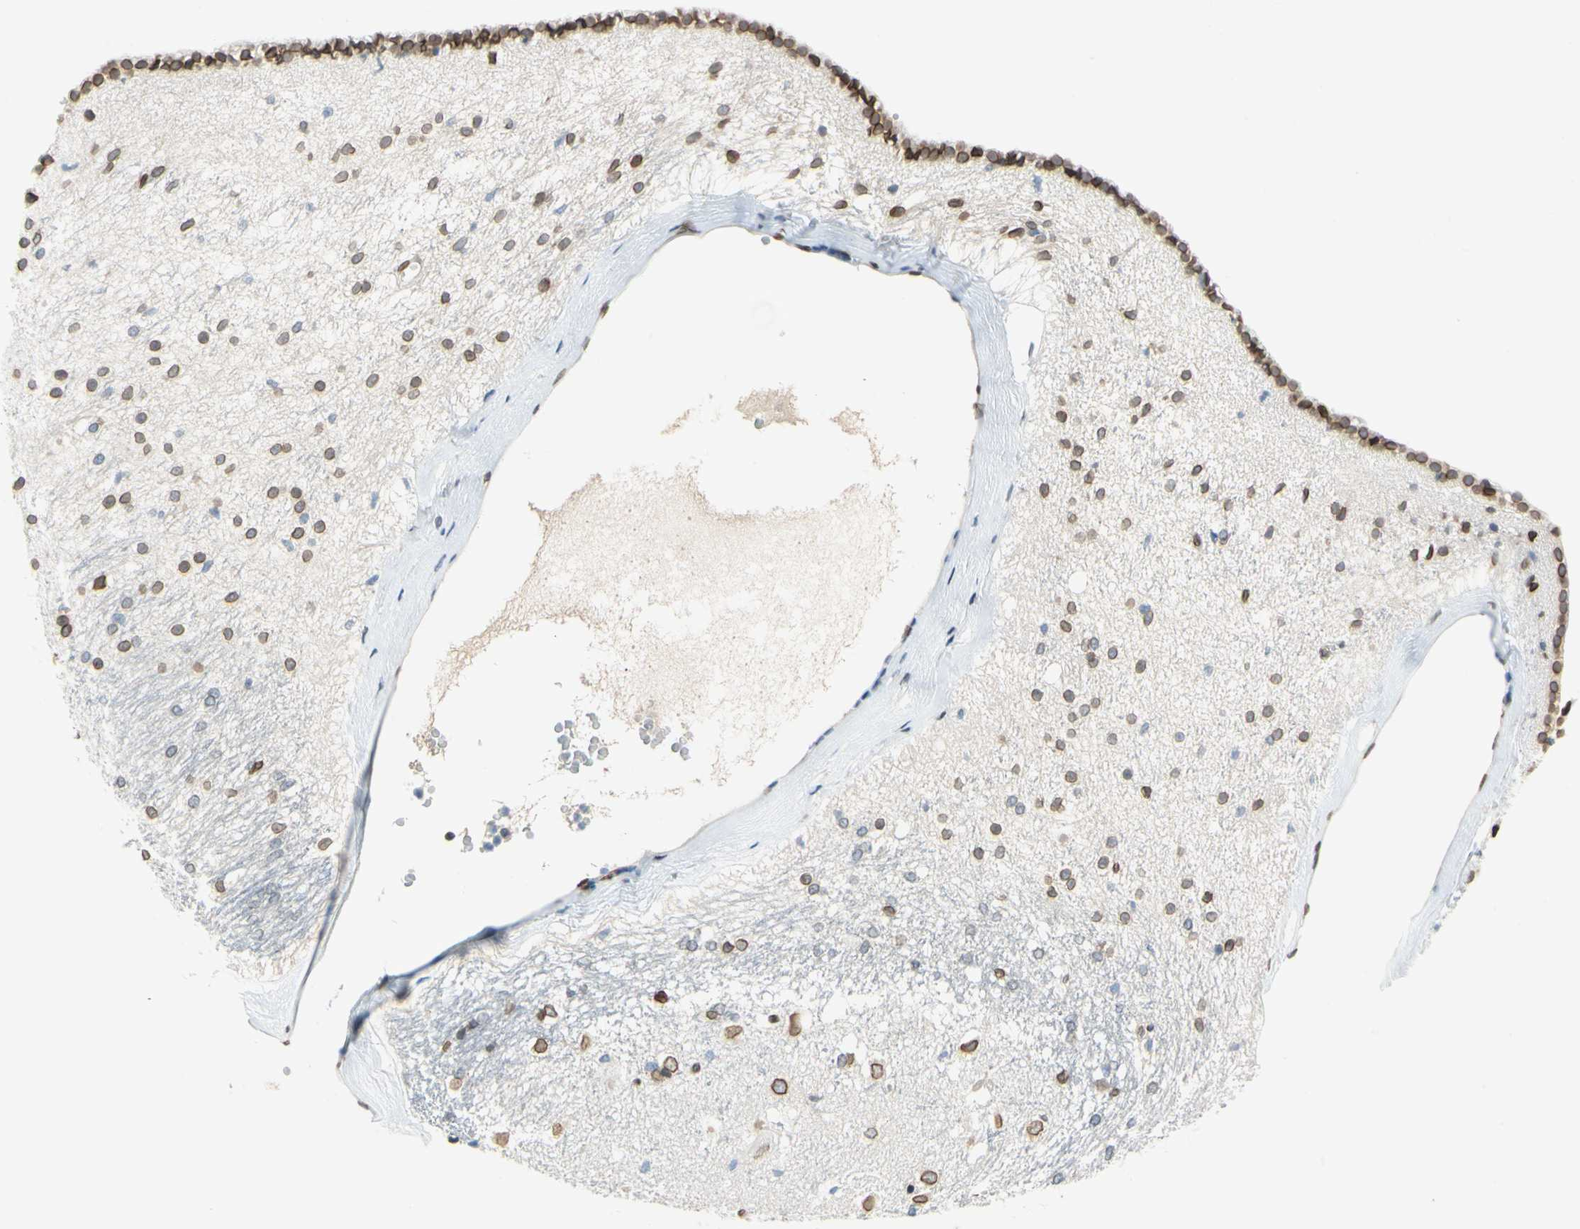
{"staining": {"intensity": "moderate", "quantity": "25%-75%", "location": "cytoplasmic/membranous,nuclear"}, "tissue": "hippocampus", "cell_type": "Glial cells", "image_type": "normal", "snomed": [{"axis": "morphology", "description": "Normal tissue, NOS"}, {"axis": "topography", "description": "Hippocampus"}], "caption": "This is a micrograph of IHC staining of normal hippocampus, which shows moderate expression in the cytoplasmic/membranous,nuclear of glial cells.", "gene": "SUN1", "patient": {"sex": "female", "age": 19}}